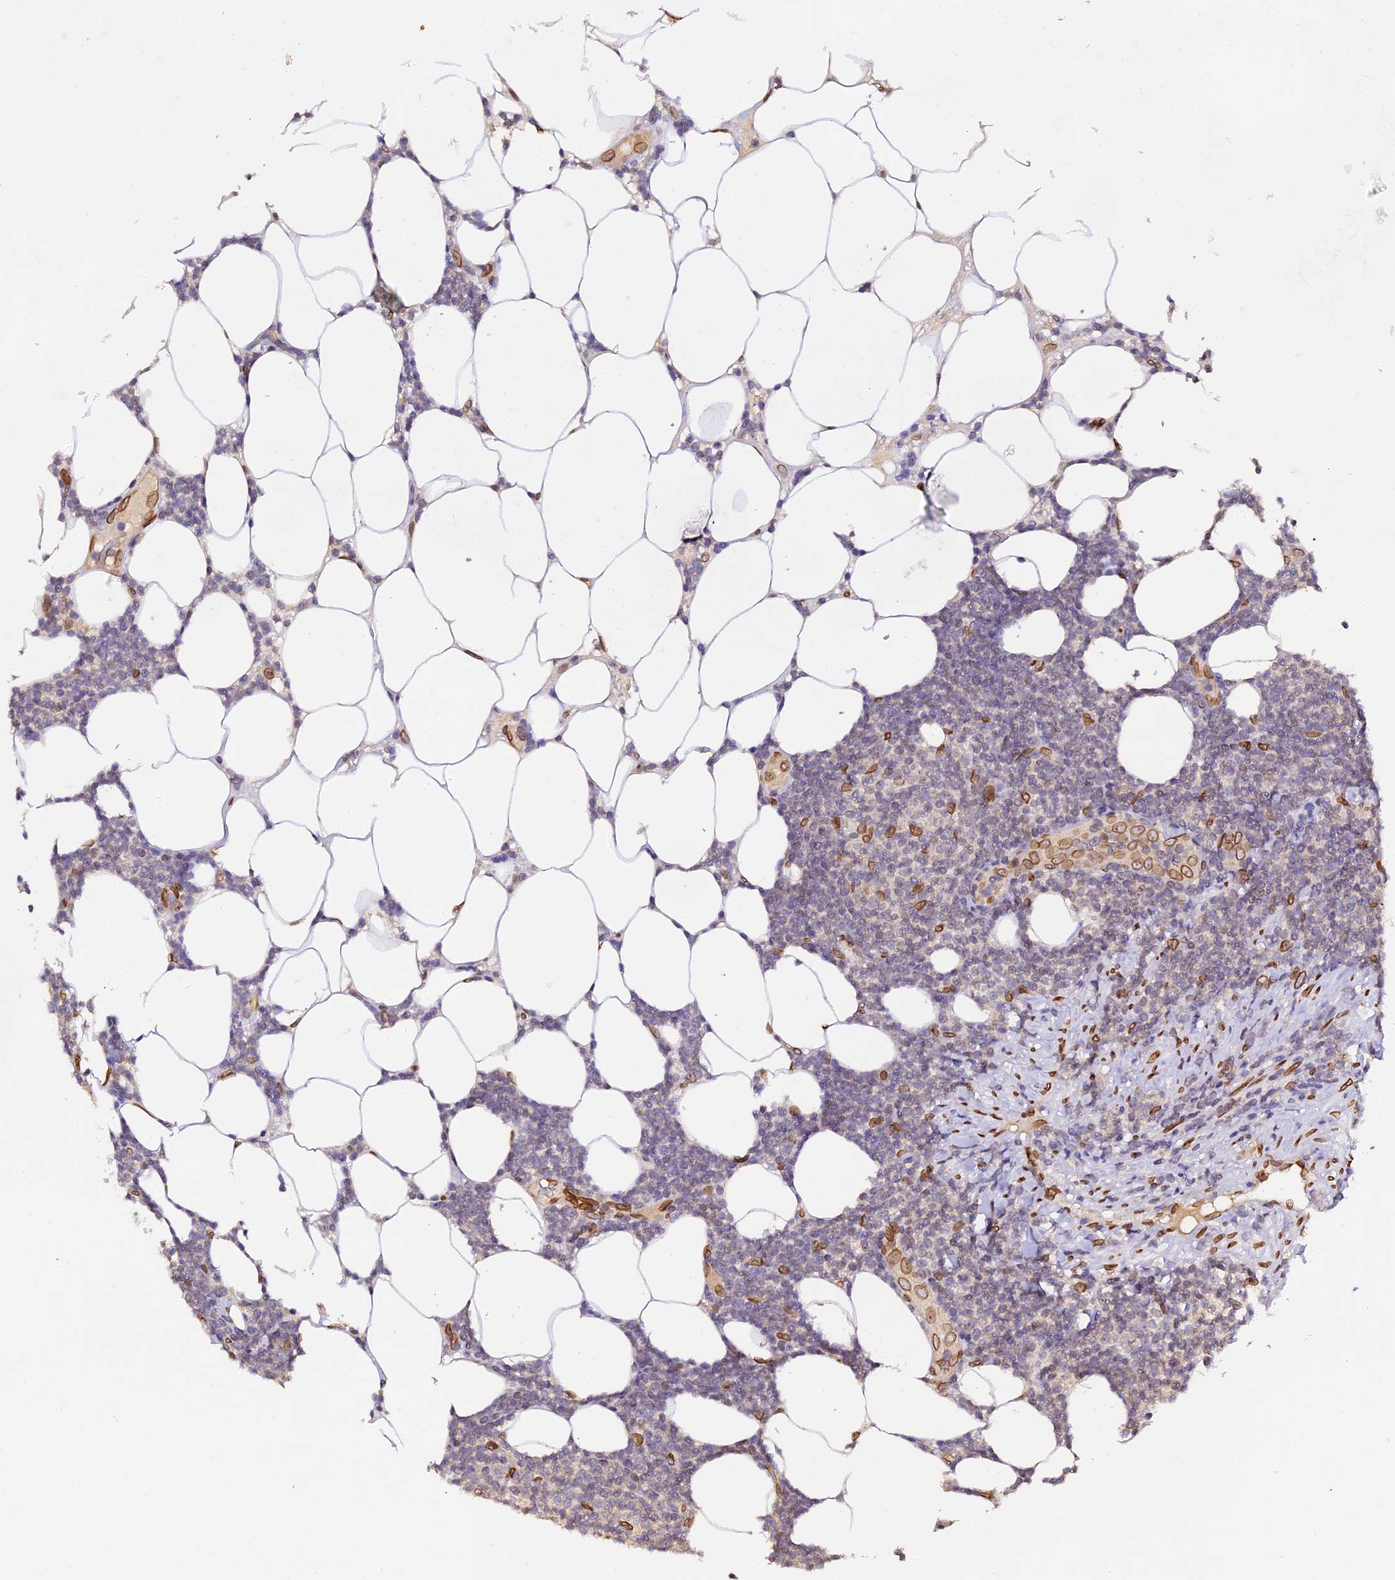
{"staining": {"intensity": "negative", "quantity": "none", "location": "none"}, "tissue": "lymphoma", "cell_type": "Tumor cells", "image_type": "cancer", "snomed": [{"axis": "morphology", "description": "Malignant lymphoma, non-Hodgkin's type, Low grade"}, {"axis": "topography", "description": "Lymph node"}], "caption": "High magnification brightfield microscopy of lymphoma stained with DAB (brown) and counterstained with hematoxylin (blue): tumor cells show no significant staining.", "gene": "ANAPC5", "patient": {"sex": "male", "age": 66}}